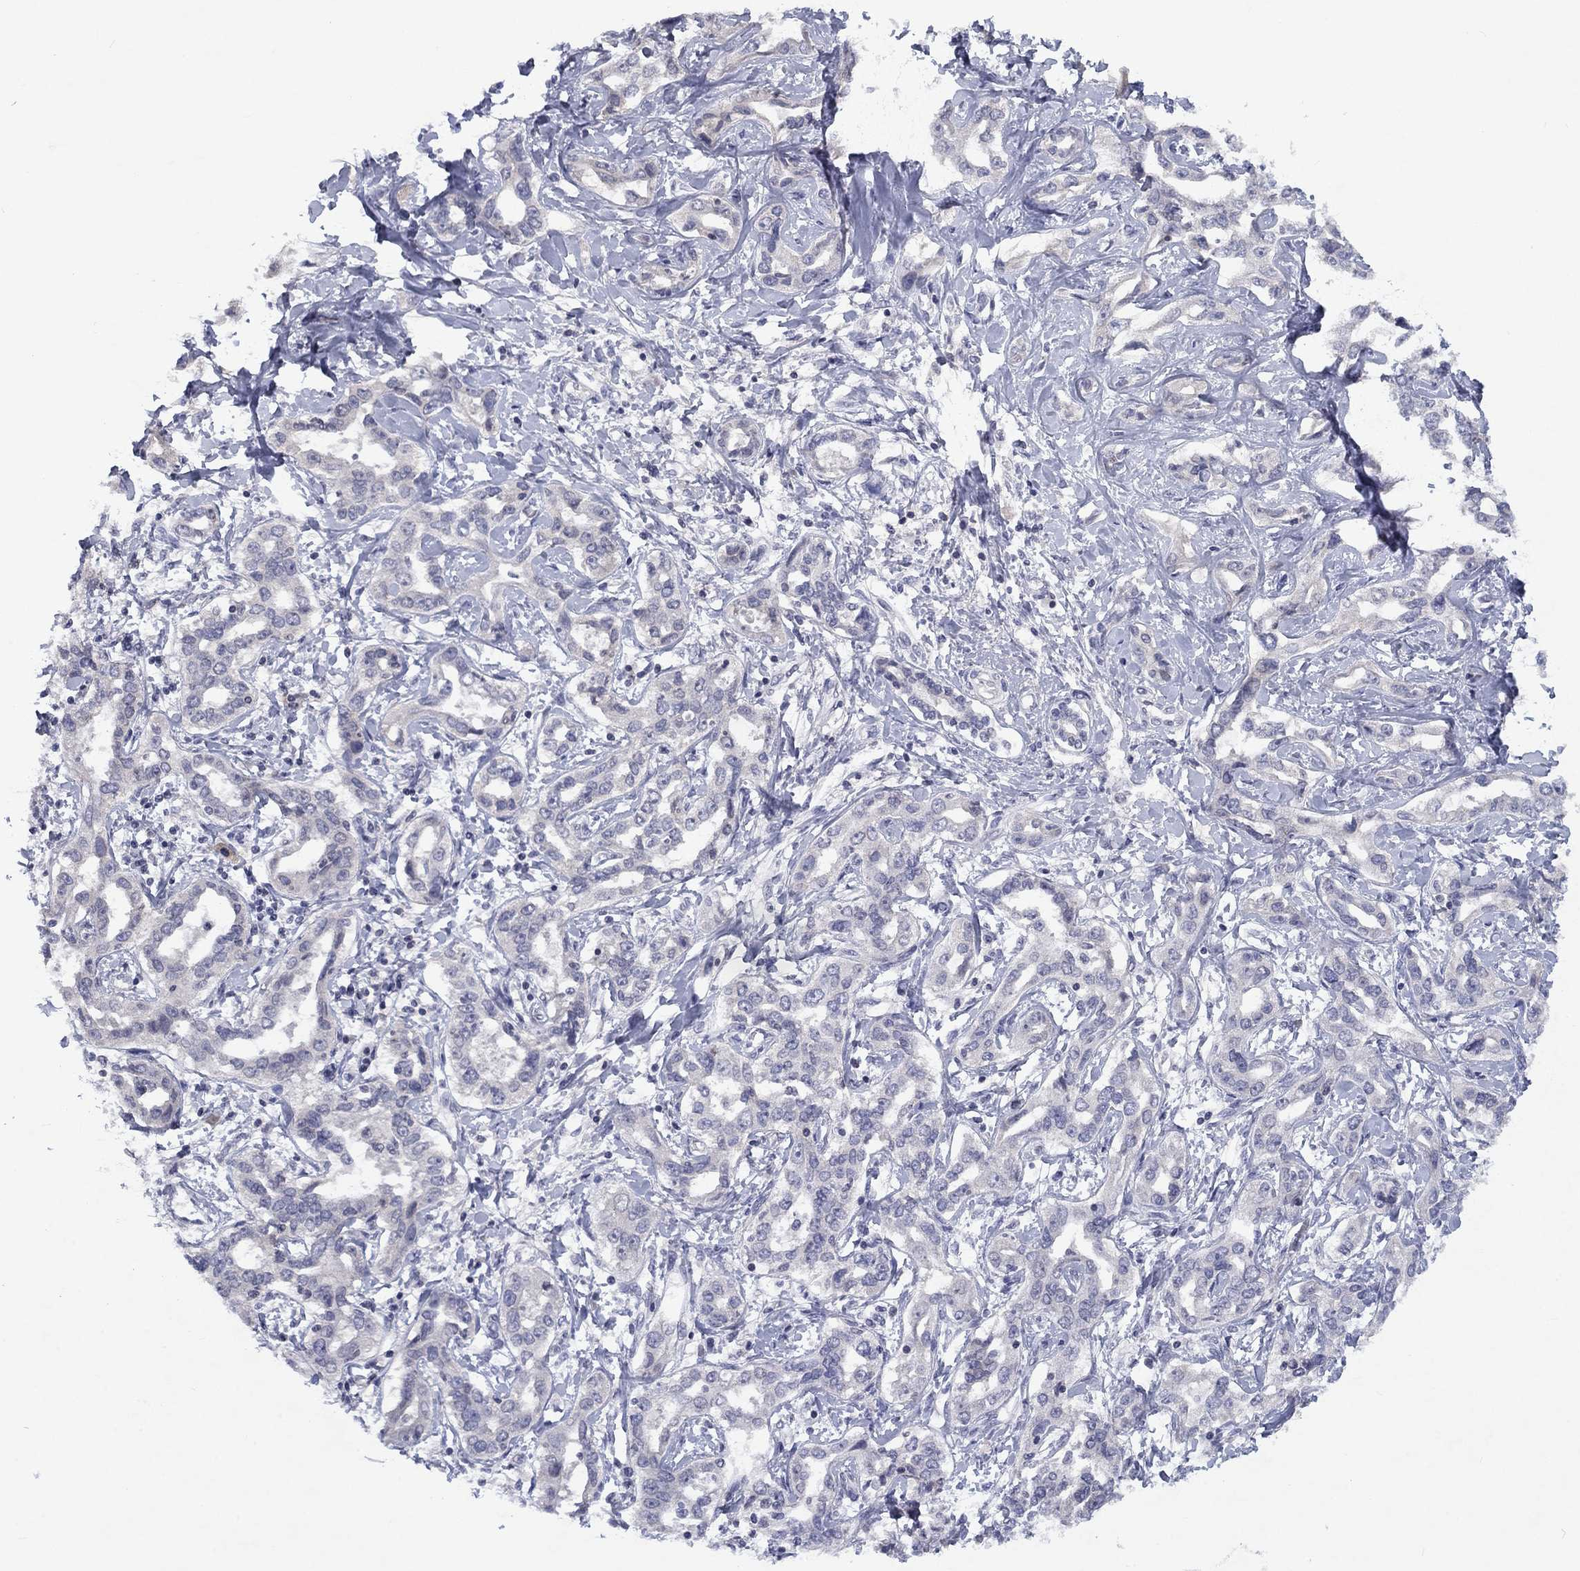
{"staining": {"intensity": "negative", "quantity": "none", "location": "none"}, "tissue": "liver cancer", "cell_type": "Tumor cells", "image_type": "cancer", "snomed": [{"axis": "morphology", "description": "Cholangiocarcinoma"}, {"axis": "topography", "description": "Liver"}], "caption": "Immunohistochemistry of human liver cancer (cholangiocarcinoma) shows no expression in tumor cells.", "gene": "CACNA1A", "patient": {"sex": "male", "age": 59}}